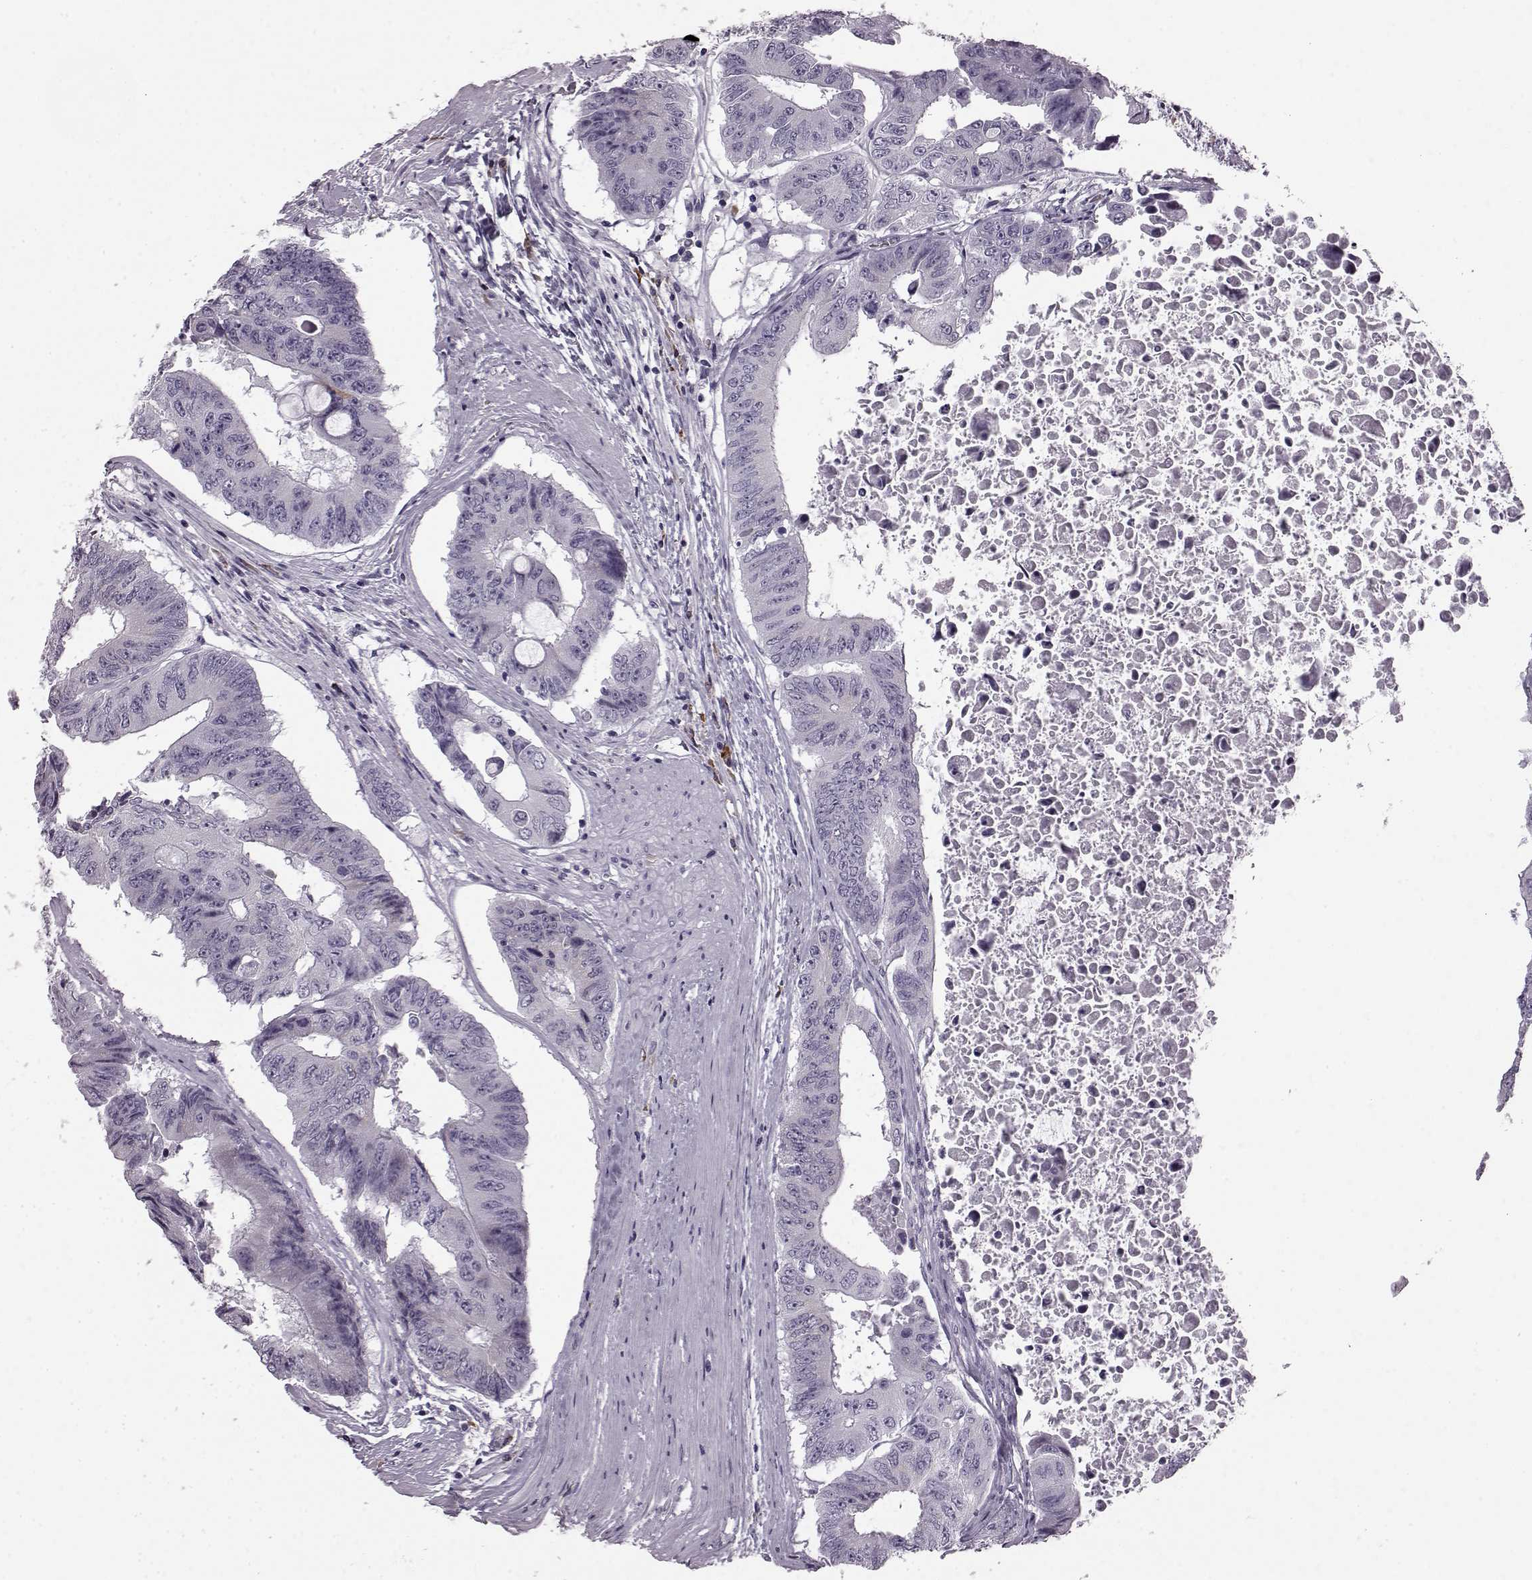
{"staining": {"intensity": "negative", "quantity": "none", "location": "none"}, "tissue": "colorectal cancer", "cell_type": "Tumor cells", "image_type": "cancer", "snomed": [{"axis": "morphology", "description": "Adenocarcinoma, NOS"}, {"axis": "topography", "description": "Rectum"}], "caption": "High power microscopy histopathology image of an immunohistochemistry image of colorectal adenocarcinoma, revealing no significant expression in tumor cells.", "gene": "JSRP1", "patient": {"sex": "male", "age": 59}}